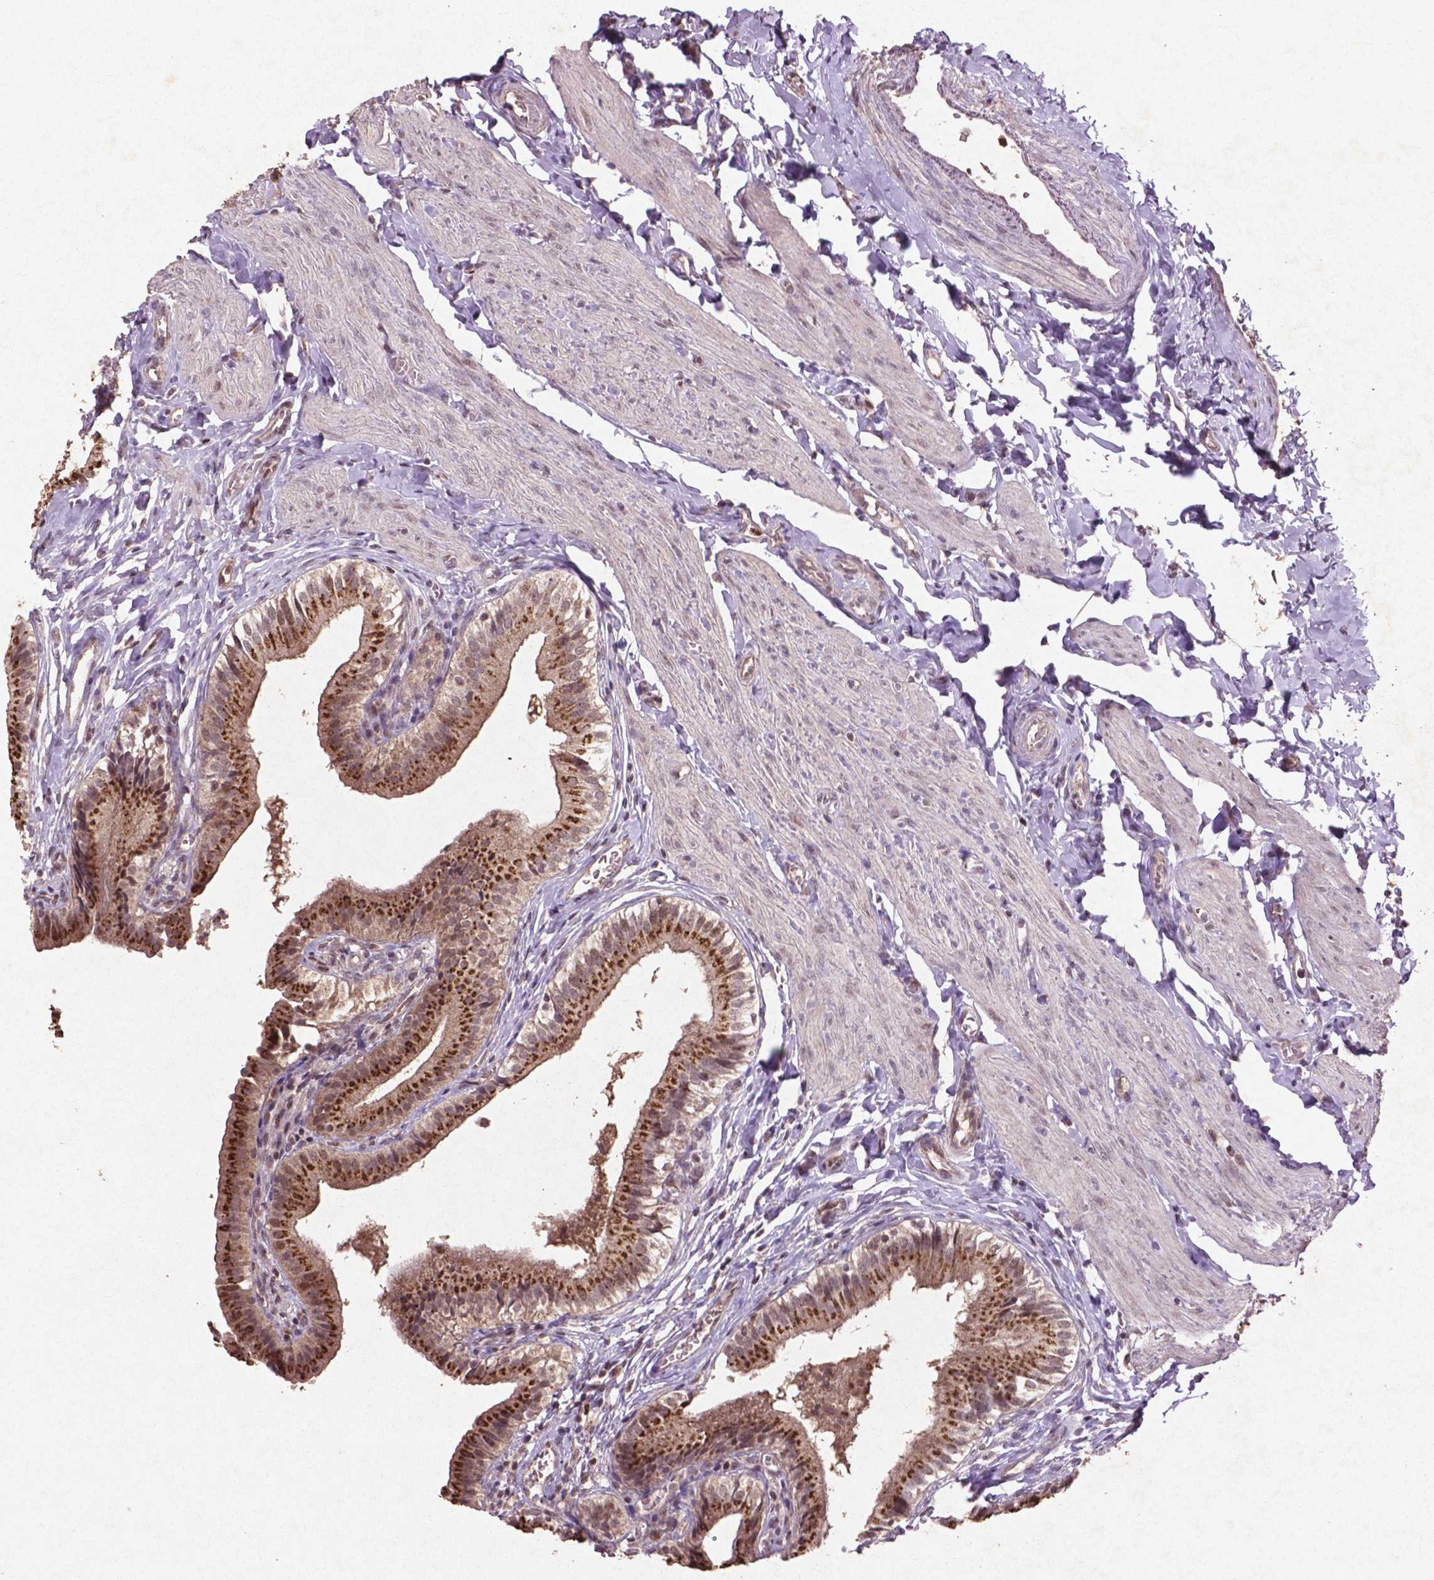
{"staining": {"intensity": "strong", "quantity": "25%-75%", "location": "cytoplasmic/membranous"}, "tissue": "gallbladder", "cell_type": "Glandular cells", "image_type": "normal", "snomed": [{"axis": "morphology", "description": "Normal tissue, NOS"}, {"axis": "topography", "description": "Gallbladder"}], "caption": "IHC staining of benign gallbladder, which displays high levels of strong cytoplasmic/membranous staining in approximately 25%-75% of glandular cells indicating strong cytoplasmic/membranous protein positivity. The staining was performed using DAB (3,3'-diaminobenzidine) (brown) for protein detection and nuclei were counterstained in hematoxylin (blue).", "gene": "GLRX", "patient": {"sex": "female", "age": 47}}